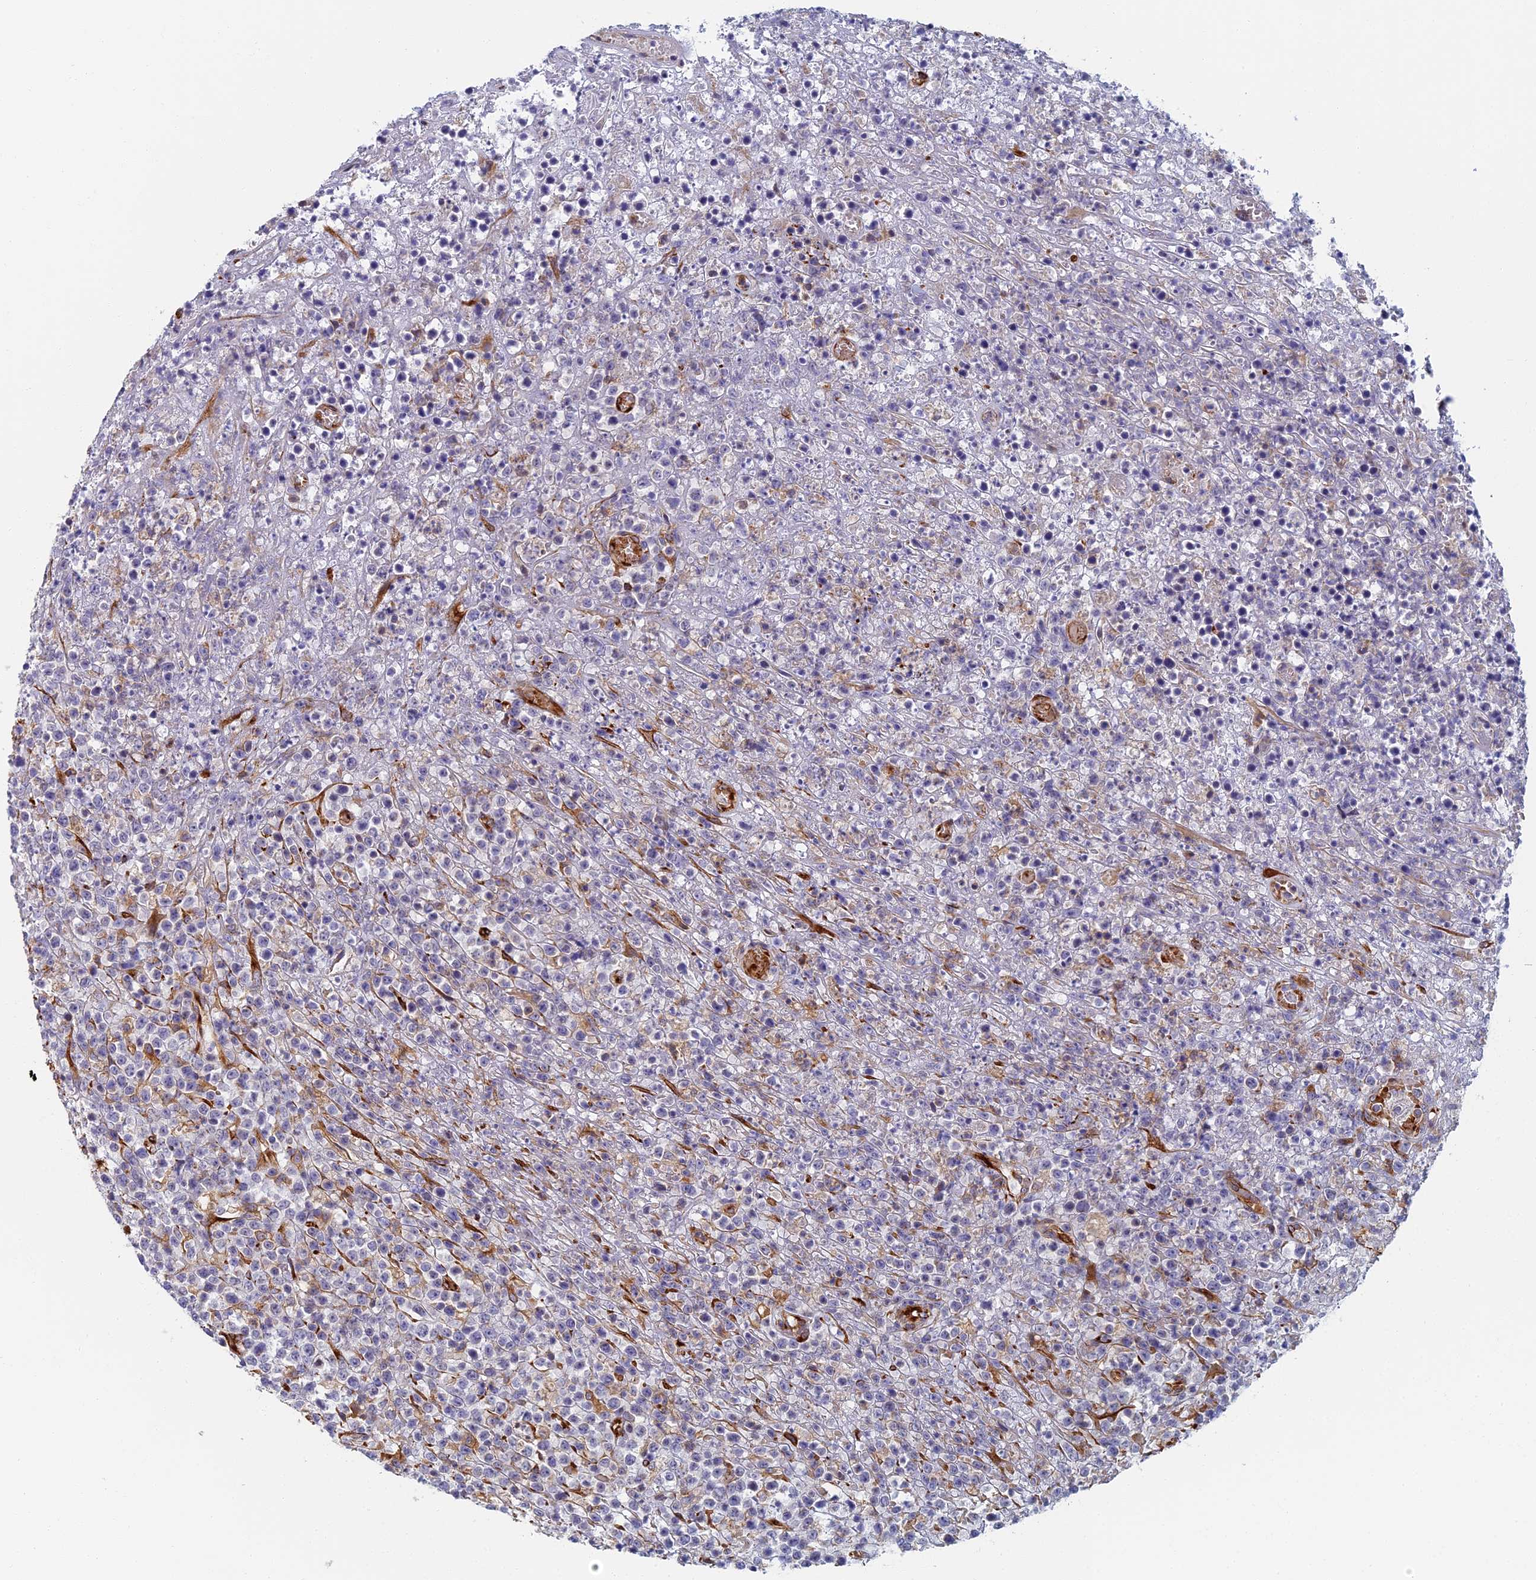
{"staining": {"intensity": "negative", "quantity": "none", "location": "none"}, "tissue": "lymphoma", "cell_type": "Tumor cells", "image_type": "cancer", "snomed": [{"axis": "morphology", "description": "Malignant lymphoma, non-Hodgkin's type, High grade"}, {"axis": "topography", "description": "Colon"}], "caption": "An image of human lymphoma is negative for staining in tumor cells.", "gene": "ABCB10", "patient": {"sex": "female", "age": 53}}